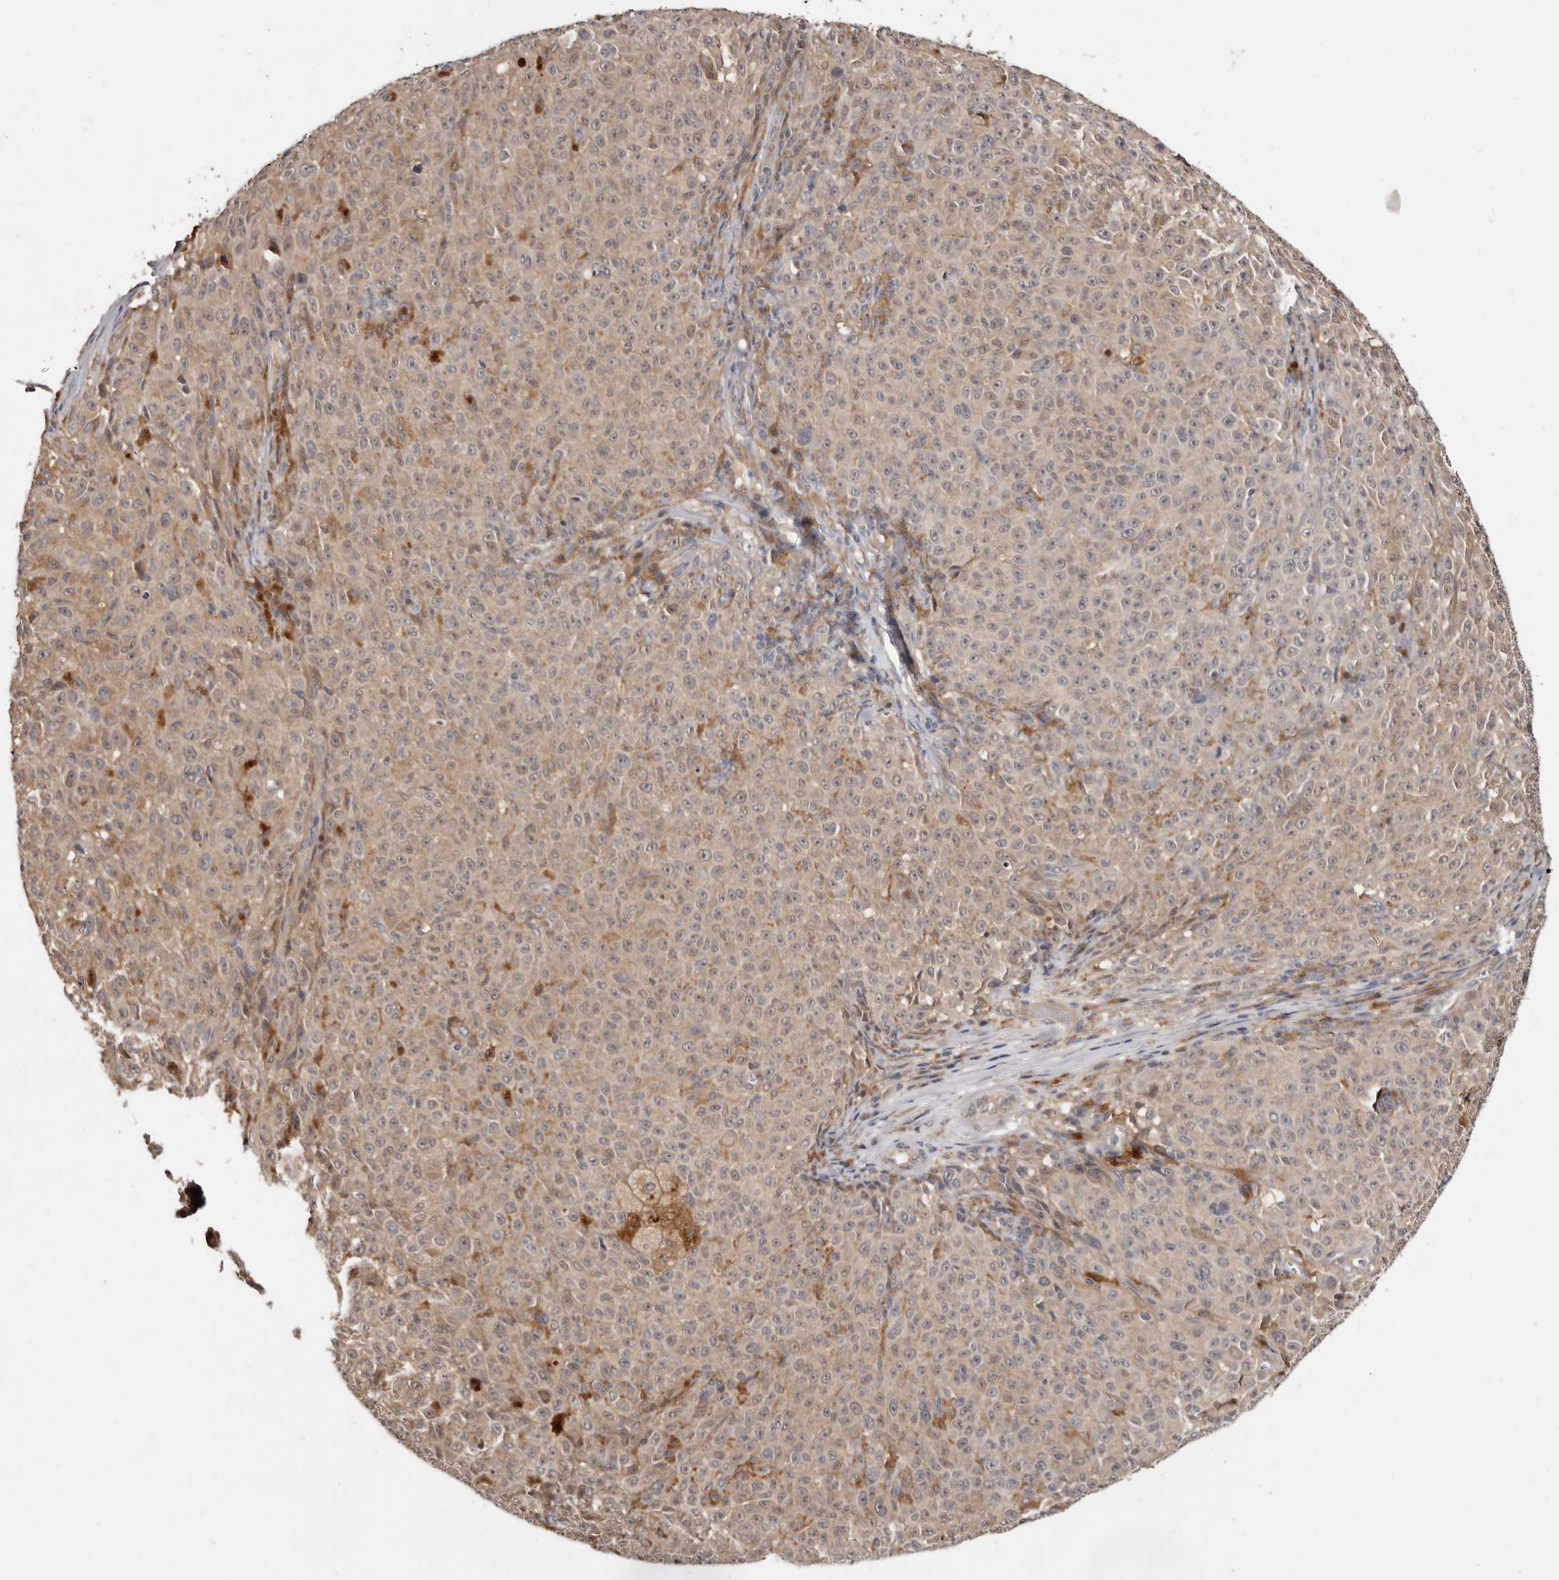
{"staining": {"intensity": "weak", "quantity": ">75%", "location": "cytoplasmic/membranous"}, "tissue": "melanoma", "cell_type": "Tumor cells", "image_type": "cancer", "snomed": [{"axis": "morphology", "description": "Malignant melanoma, NOS"}, {"axis": "topography", "description": "Skin"}], "caption": "This histopathology image exhibits immunohistochemistry (IHC) staining of human melanoma, with low weak cytoplasmic/membranous expression in approximately >75% of tumor cells.", "gene": "INAVA", "patient": {"sex": "female", "age": 82}}